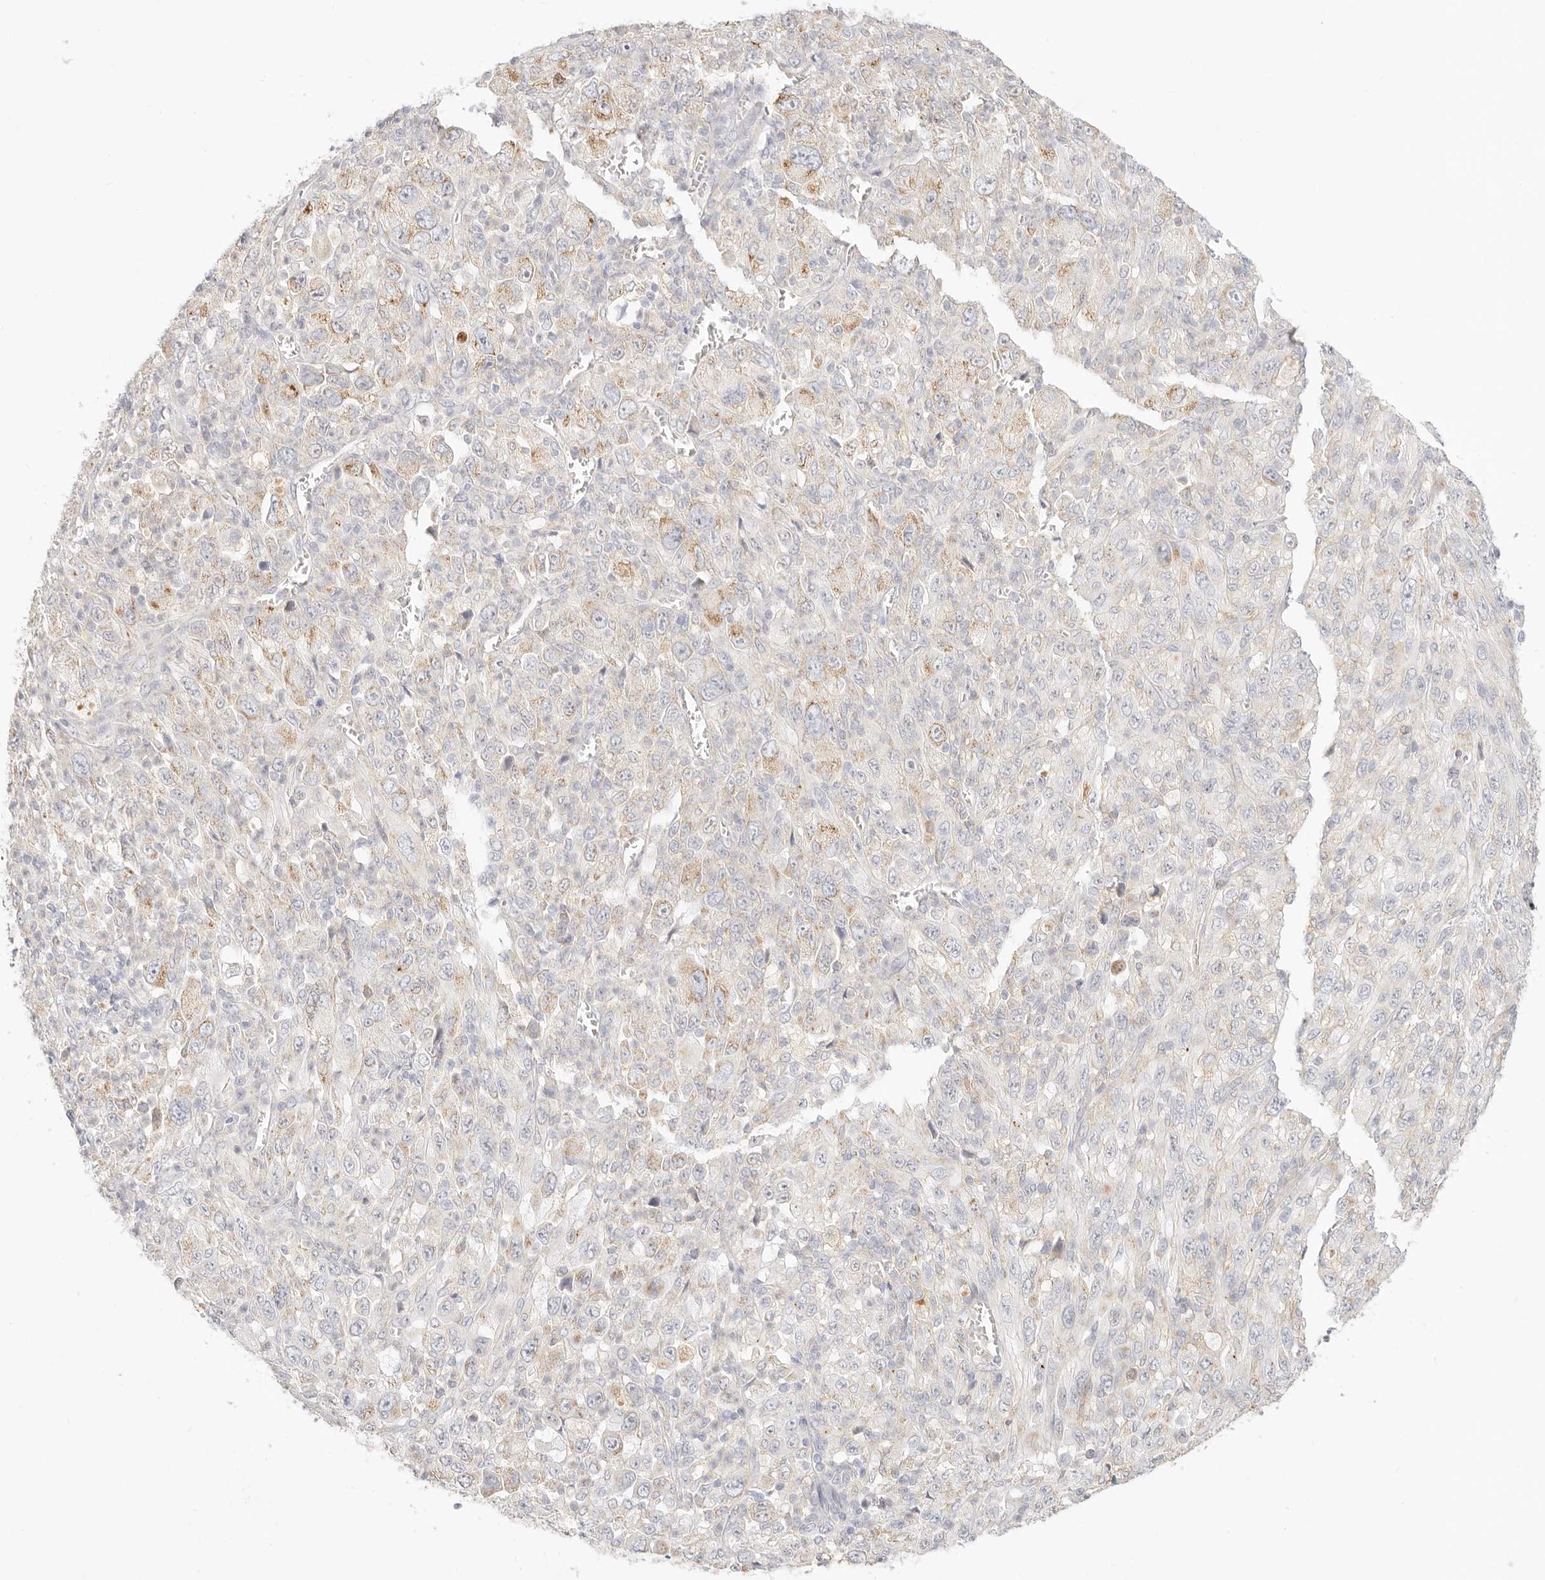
{"staining": {"intensity": "negative", "quantity": "none", "location": "none"}, "tissue": "melanoma", "cell_type": "Tumor cells", "image_type": "cancer", "snomed": [{"axis": "morphology", "description": "Malignant melanoma, Metastatic site"}, {"axis": "topography", "description": "Skin"}], "caption": "There is no significant expression in tumor cells of melanoma. Brightfield microscopy of immunohistochemistry (IHC) stained with DAB (3,3'-diaminobenzidine) (brown) and hematoxylin (blue), captured at high magnification.", "gene": "ACOX1", "patient": {"sex": "female", "age": 56}}